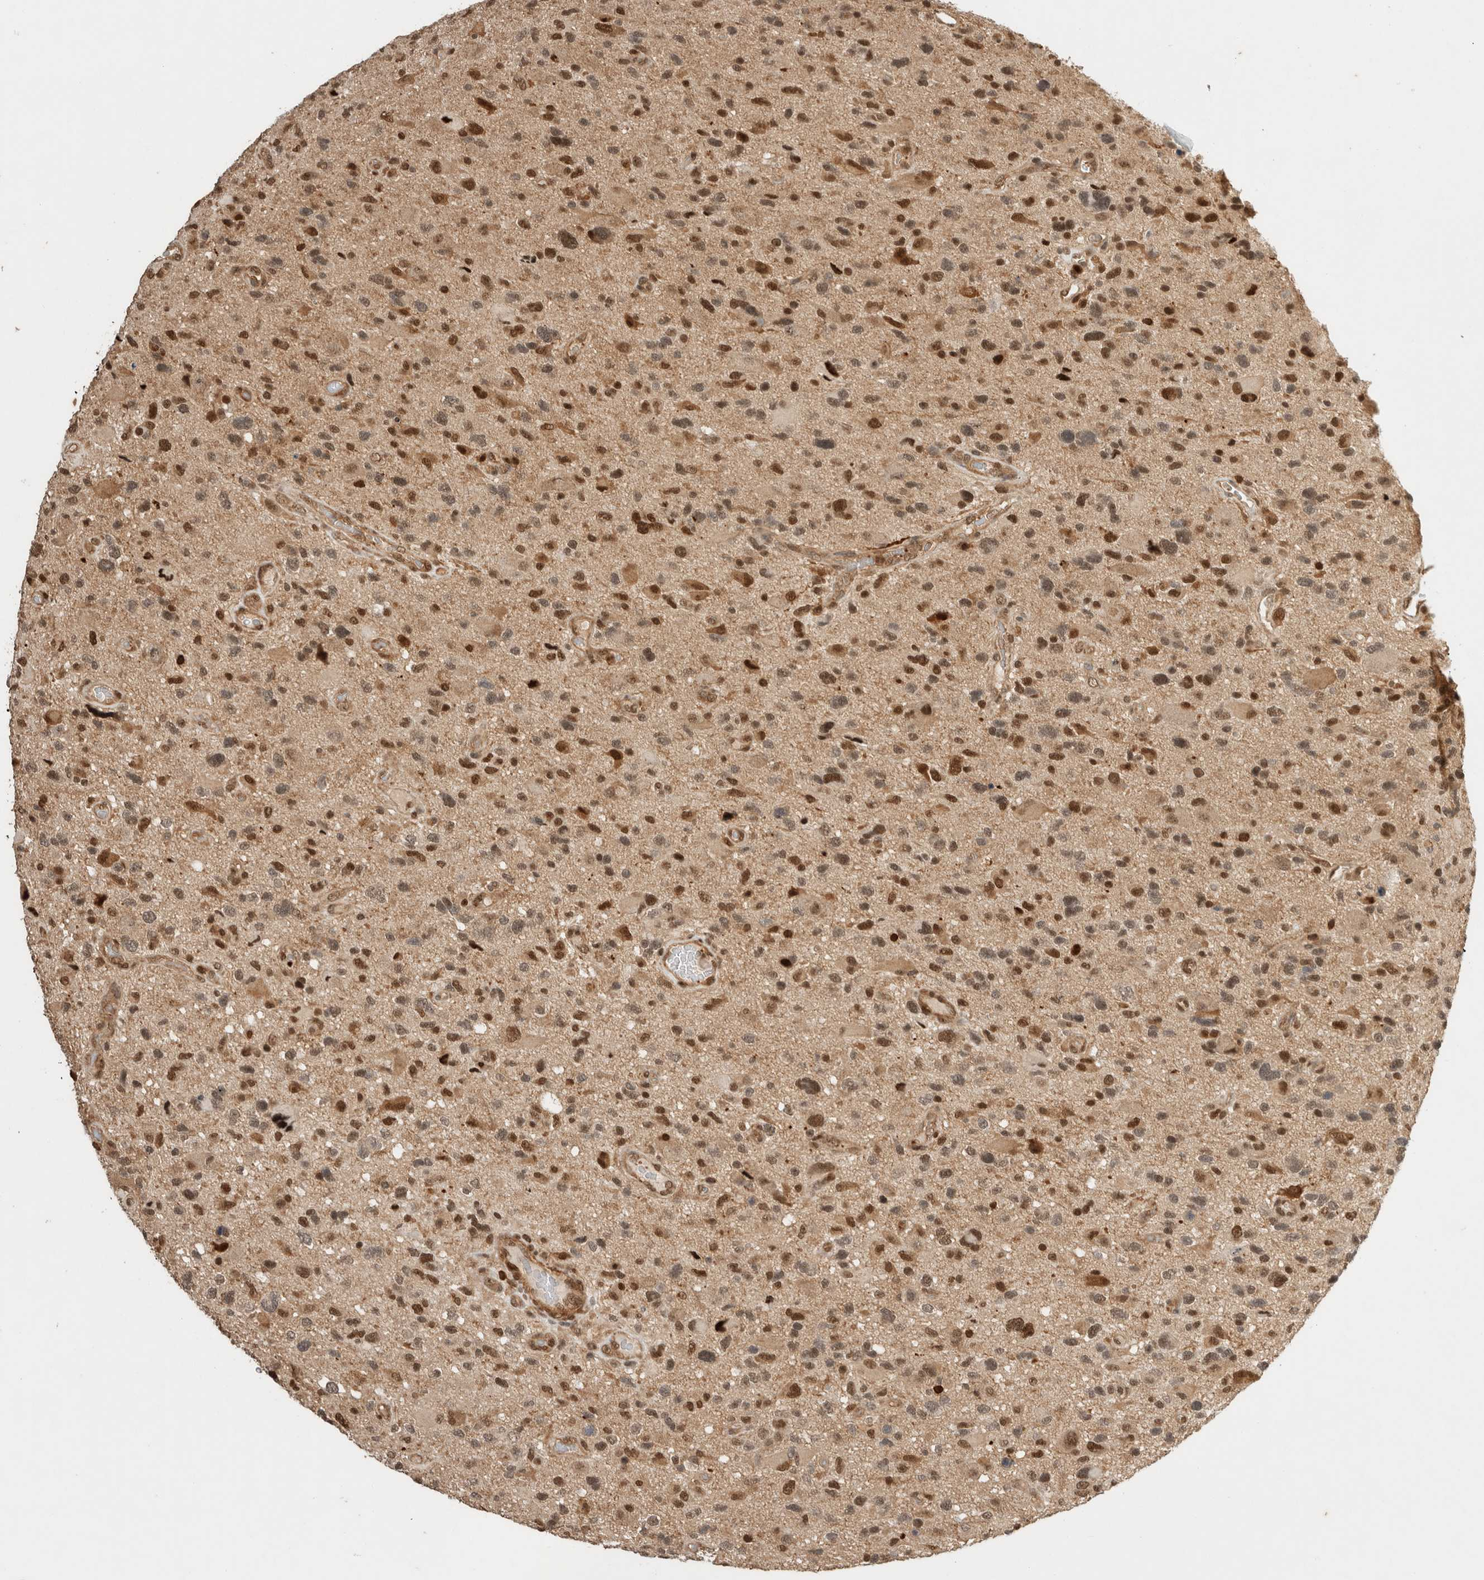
{"staining": {"intensity": "moderate", "quantity": "25%-75%", "location": "cytoplasmic/membranous,nuclear"}, "tissue": "glioma", "cell_type": "Tumor cells", "image_type": "cancer", "snomed": [{"axis": "morphology", "description": "Glioma, malignant, High grade"}, {"axis": "topography", "description": "Brain"}], "caption": "This is a photomicrograph of immunohistochemistry staining of glioma, which shows moderate expression in the cytoplasmic/membranous and nuclear of tumor cells.", "gene": "SNRNP40", "patient": {"sex": "male", "age": 33}}